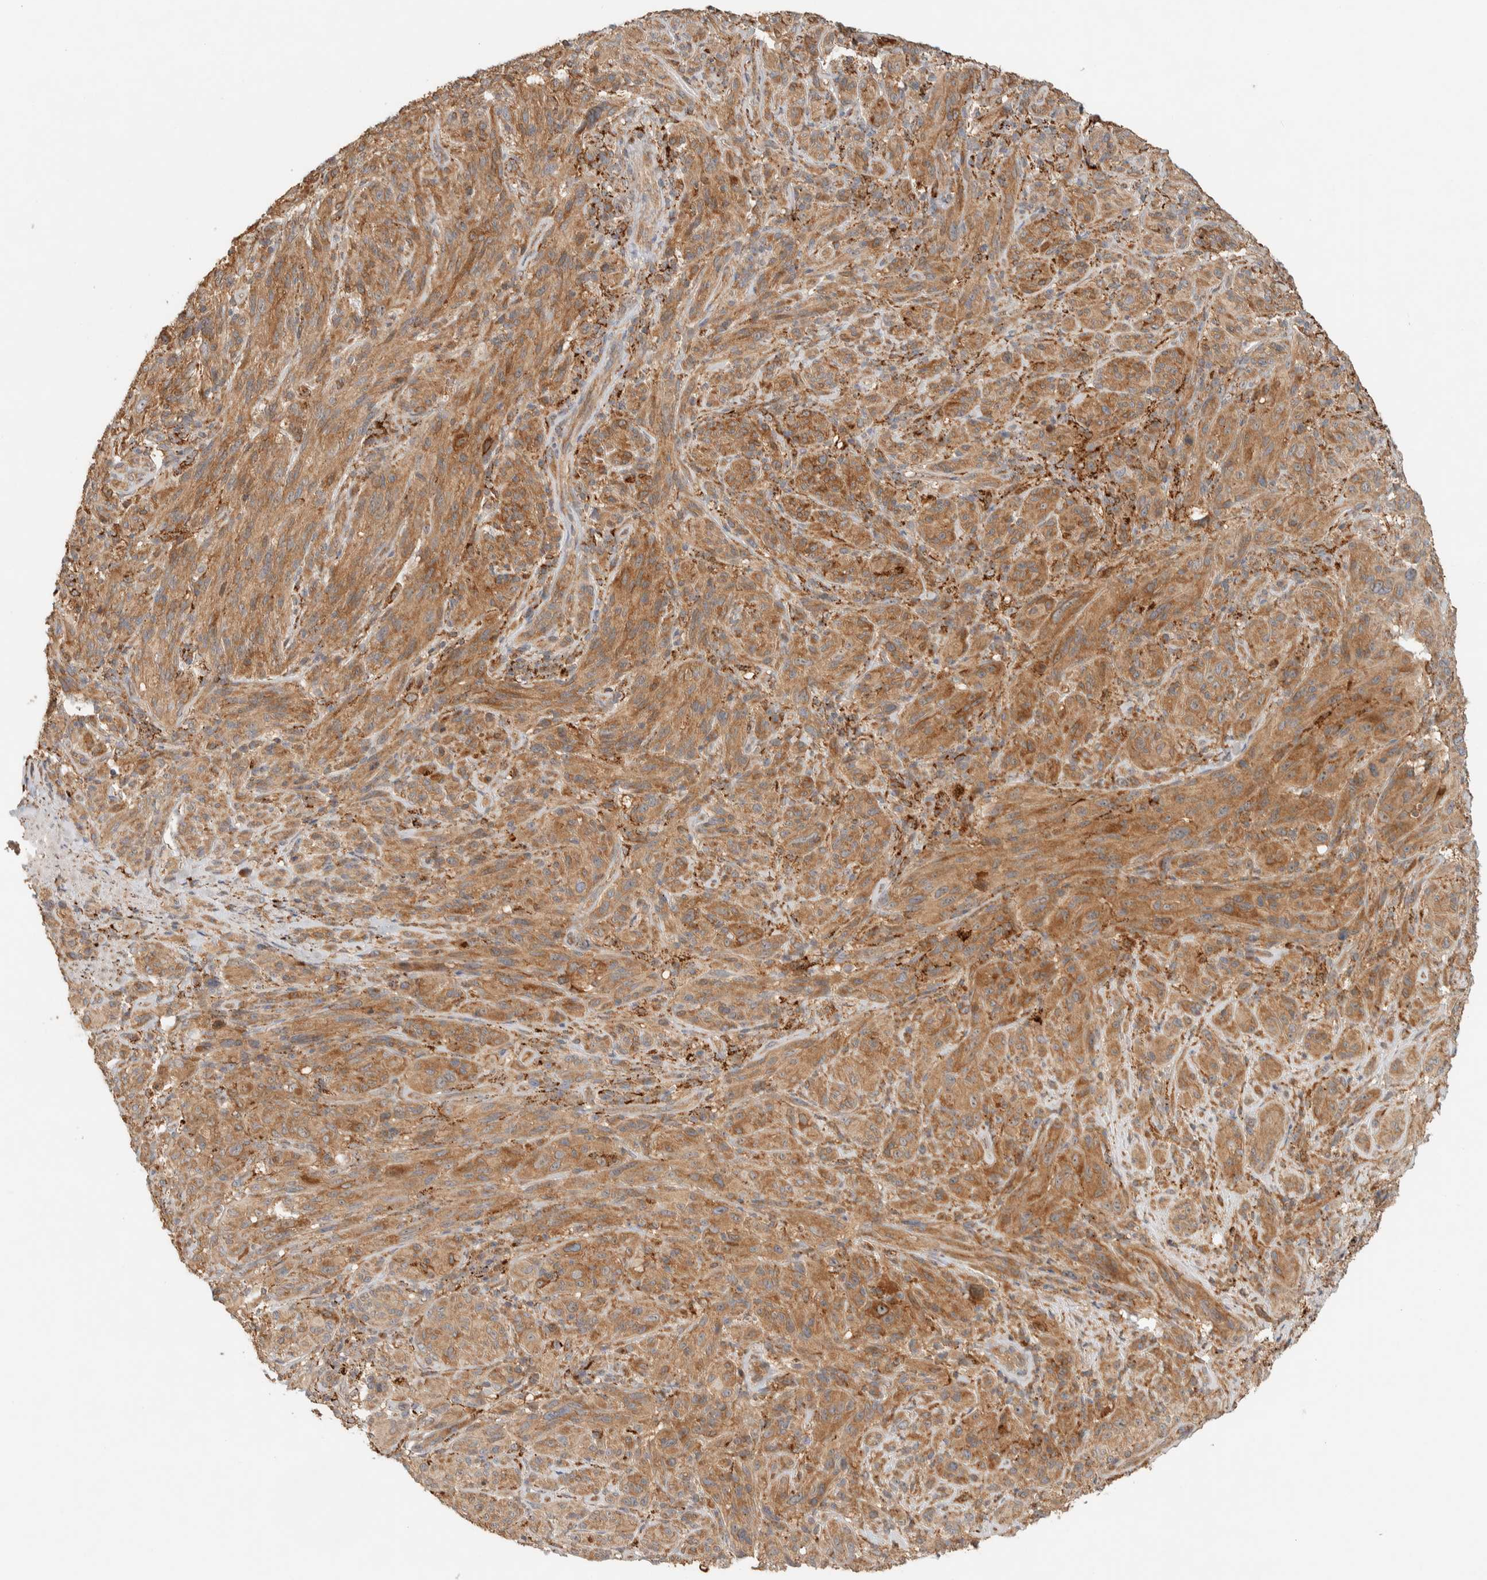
{"staining": {"intensity": "moderate", "quantity": ">75%", "location": "cytoplasmic/membranous"}, "tissue": "melanoma", "cell_type": "Tumor cells", "image_type": "cancer", "snomed": [{"axis": "morphology", "description": "Malignant melanoma, NOS"}, {"axis": "topography", "description": "Skin of head"}], "caption": "Immunohistochemistry photomicrograph of neoplastic tissue: melanoma stained using immunohistochemistry (IHC) displays medium levels of moderate protein expression localized specifically in the cytoplasmic/membranous of tumor cells, appearing as a cytoplasmic/membranous brown color.", "gene": "FAM167A", "patient": {"sex": "male", "age": 96}}